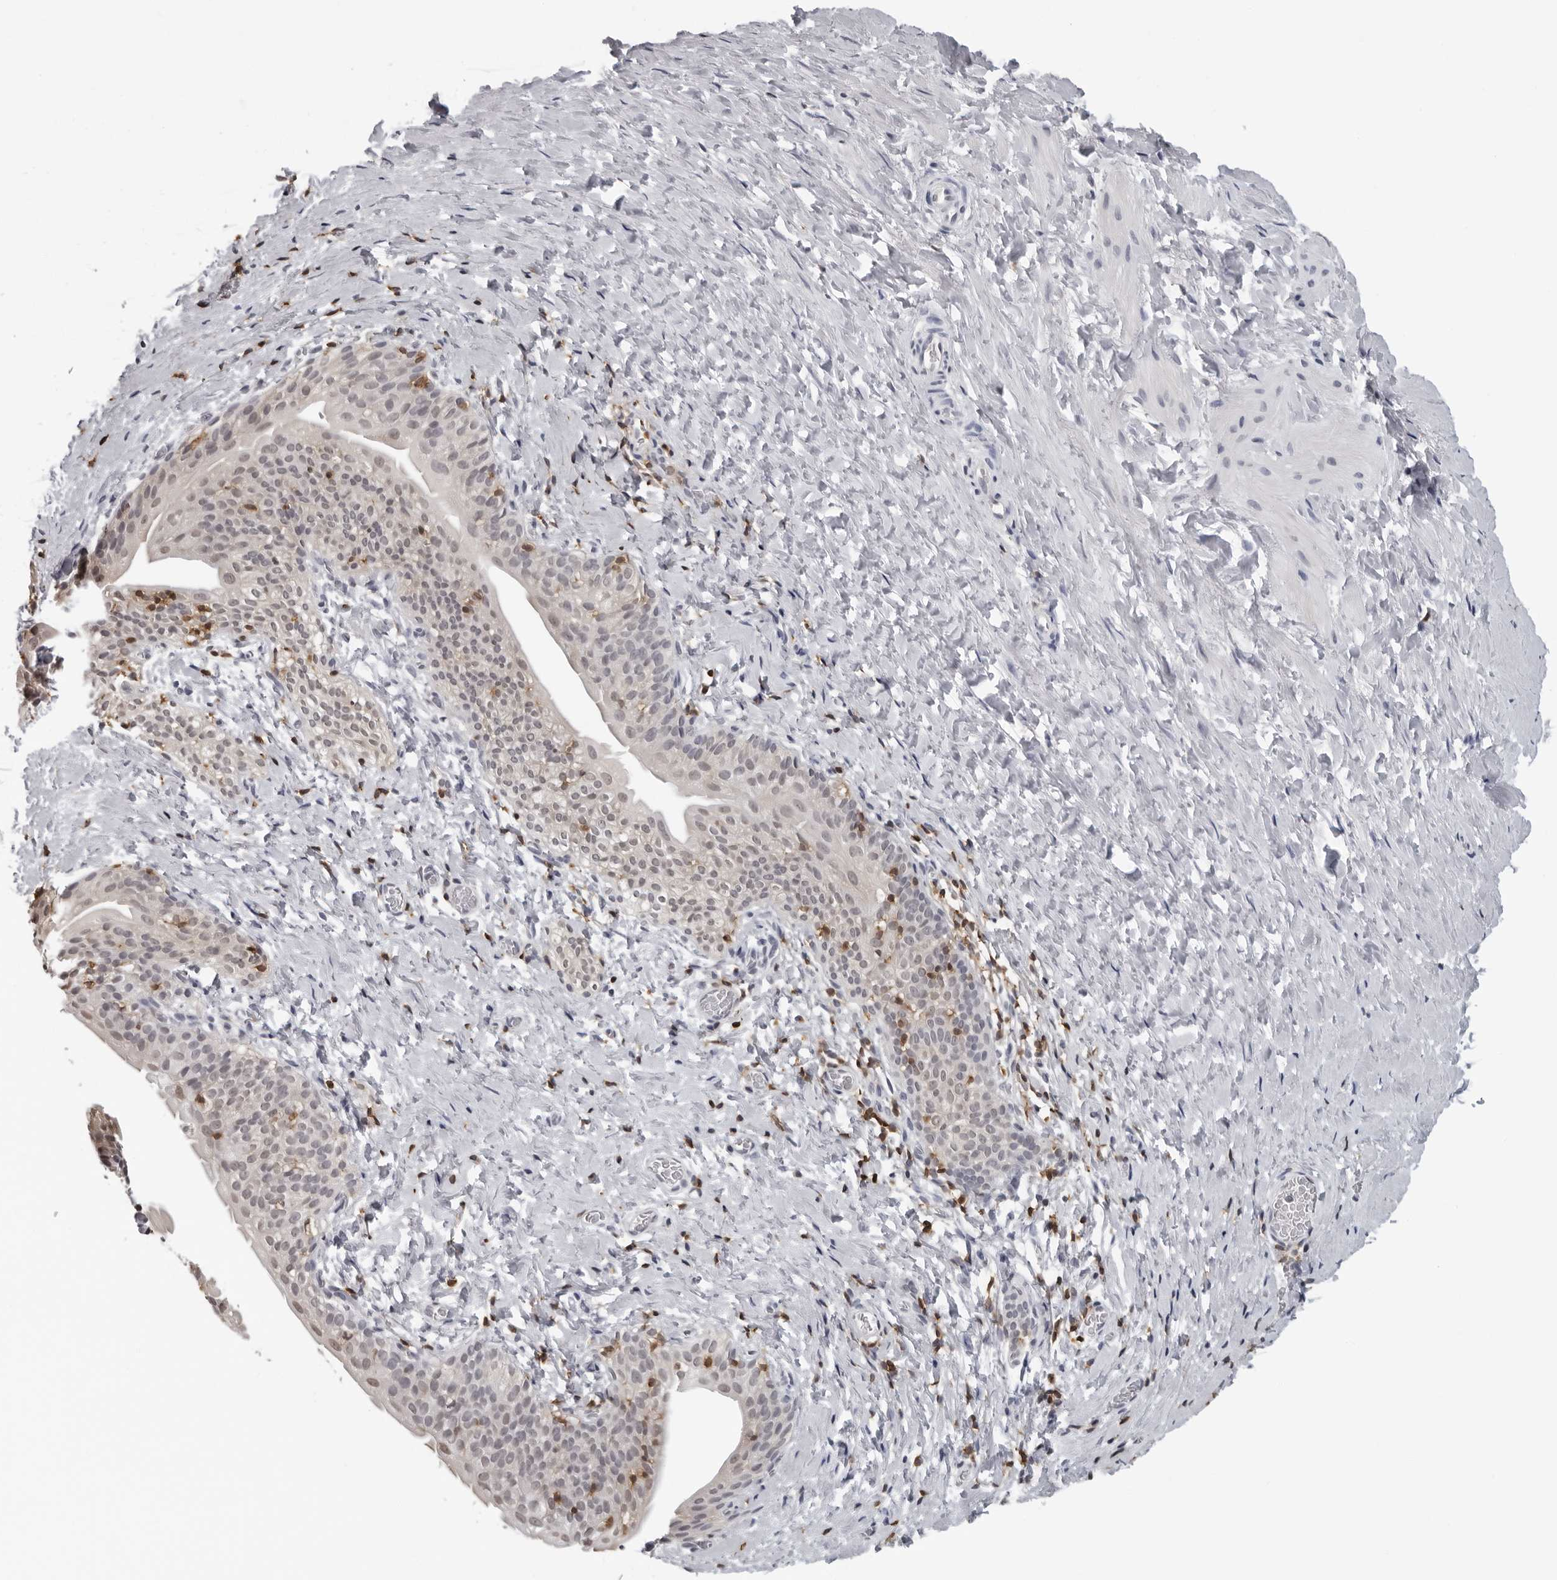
{"staining": {"intensity": "negative", "quantity": "none", "location": "none"}, "tissue": "smooth muscle", "cell_type": "Smooth muscle cells", "image_type": "normal", "snomed": [{"axis": "morphology", "description": "Normal tissue, NOS"}, {"axis": "topography", "description": "Smooth muscle"}], "caption": "Immunohistochemistry (IHC) of benign smooth muscle demonstrates no positivity in smooth muscle cells. Nuclei are stained in blue.", "gene": "HSPH1", "patient": {"sex": "male", "age": 16}}